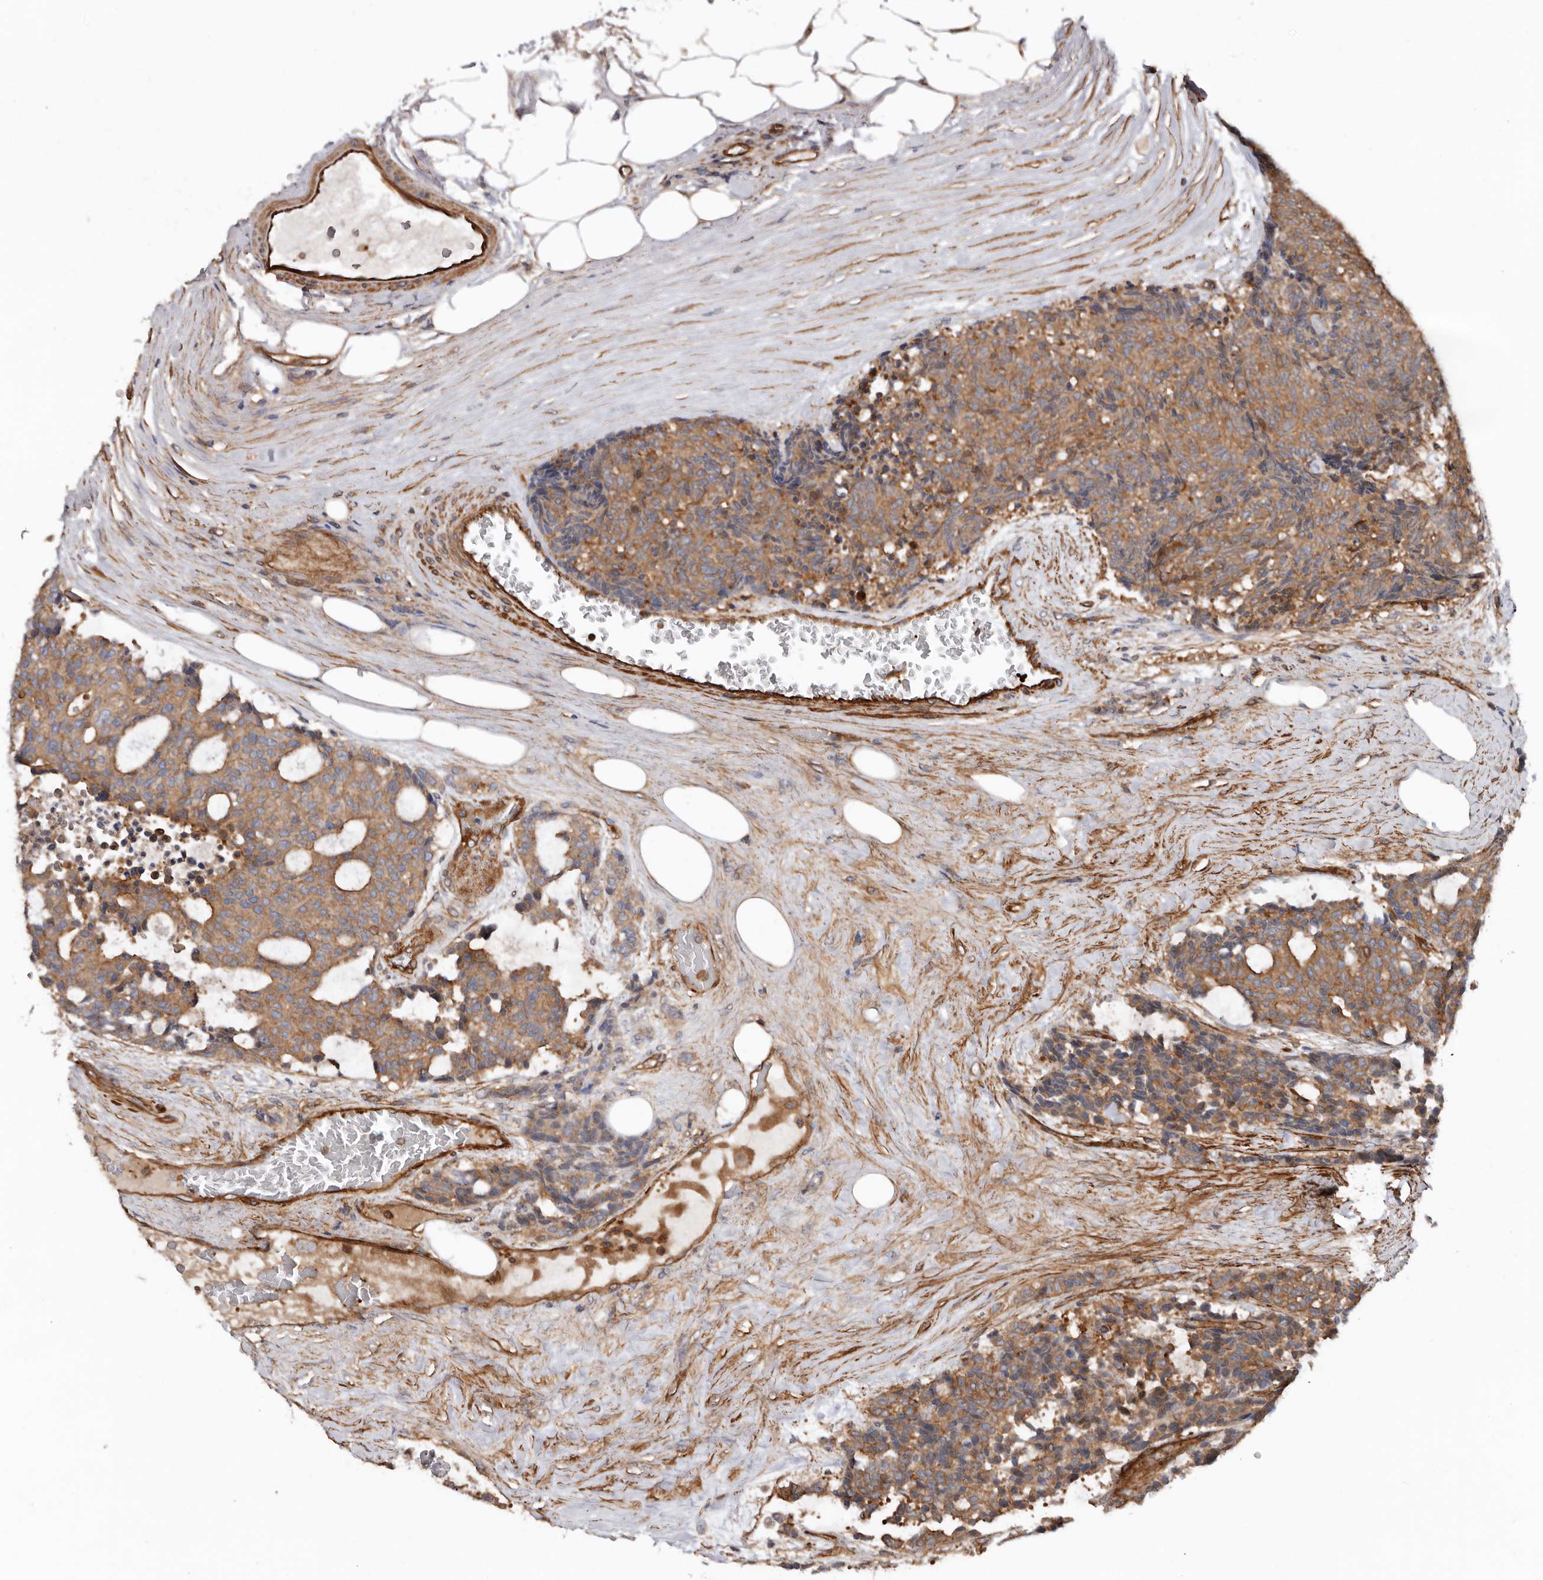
{"staining": {"intensity": "moderate", "quantity": ">75%", "location": "cytoplasmic/membranous"}, "tissue": "carcinoid", "cell_type": "Tumor cells", "image_type": "cancer", "snomed": [{"axis": "morphology", "description": "Carcinoid, malignant, NOS"}, {"axis": "topography", "description": "Pancreas"}], "caption": "Carcinoid stained with DAB (3,3'-diaminobenzidine) IHC shows medium levels of moderate cytoplasmic/membranous positivity in about >75% of tumor cells.", "gene": "TMC7", "patient": {"sex": "female", "age": 54}}